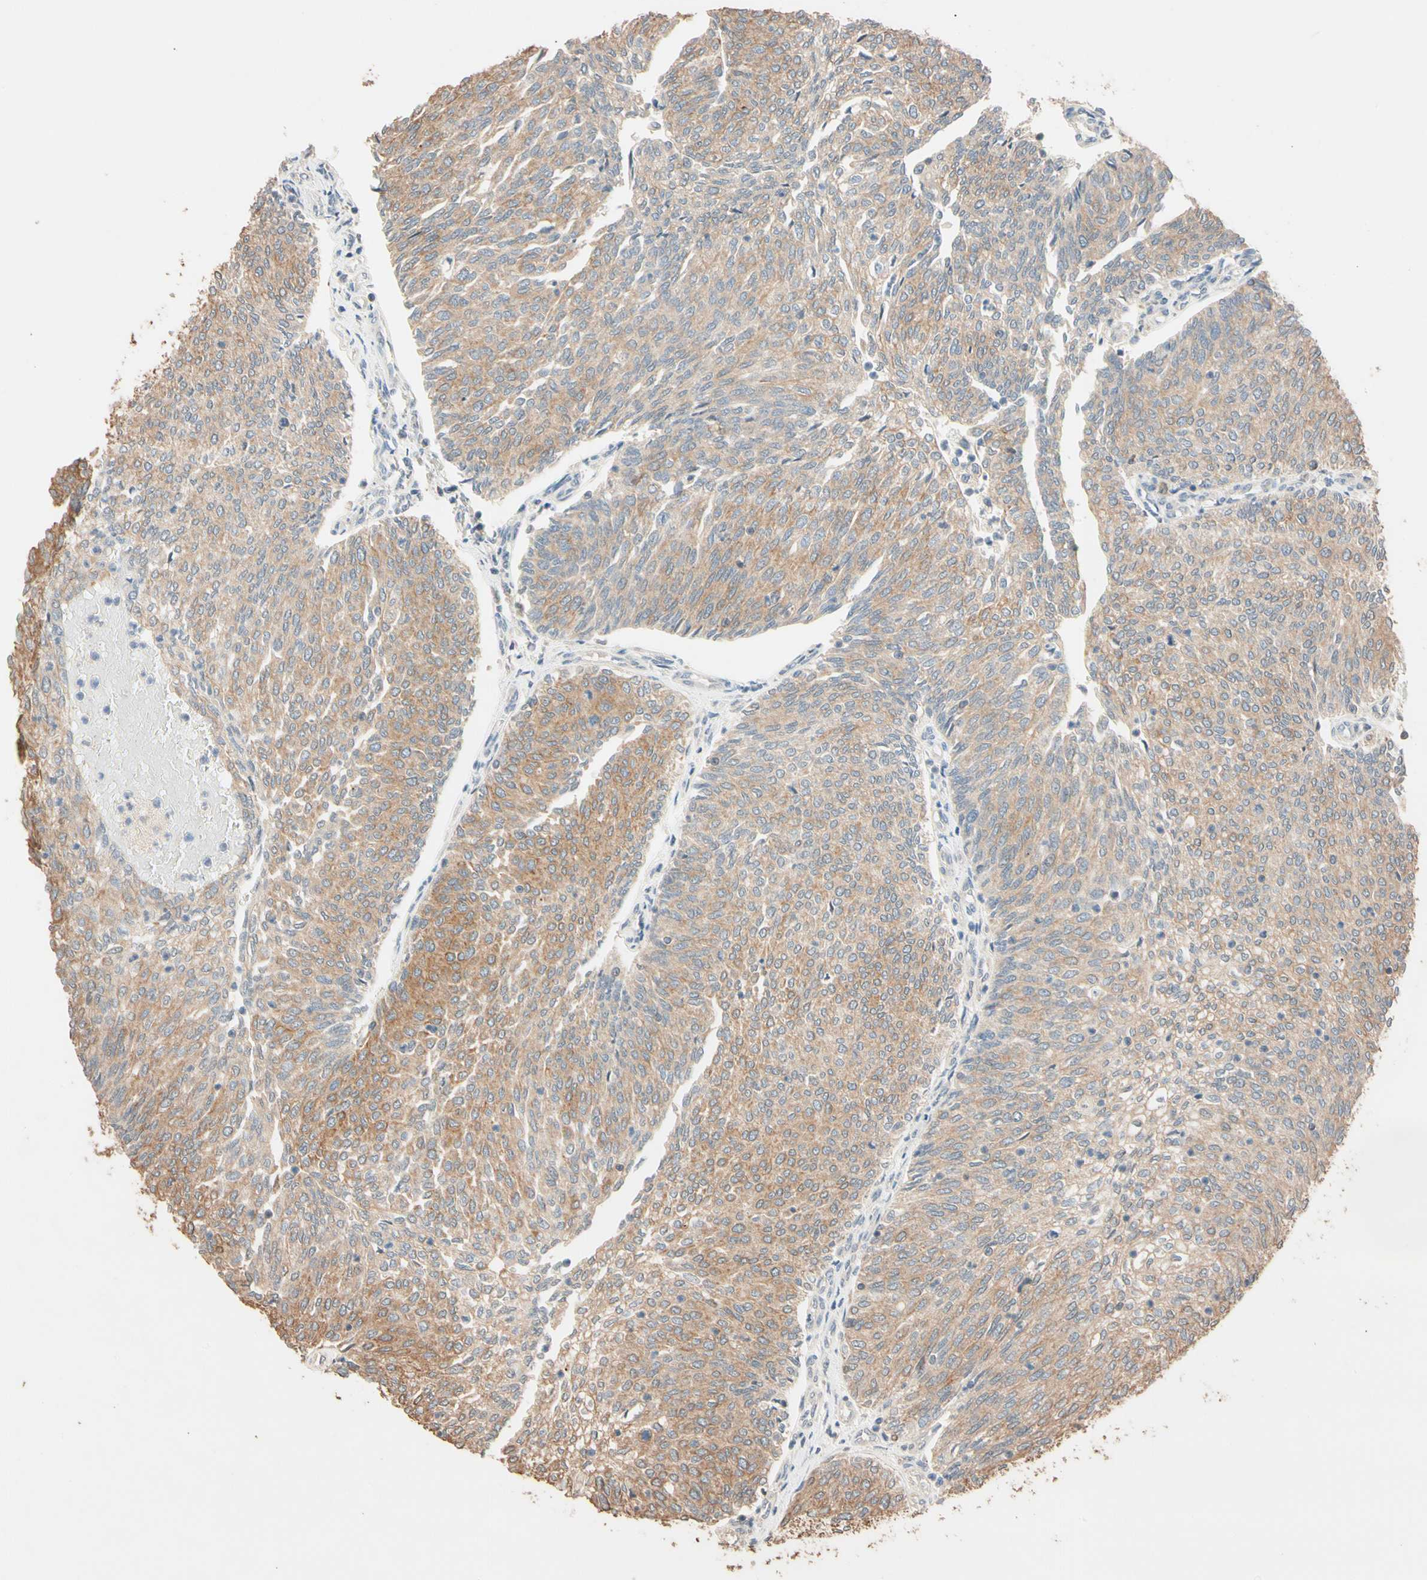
{"staining": {"intensity": "moderate", "quantity": ">75%", "location": "cytoplasmic/membranous"}, "tissue": "urothelial cancer", "cell_type": "Tumor cells", "image_type": "cancer", "snomed": [{"axis": "morphology", "description": "Urothelial carcinoma, Low grade"}, {"axis": "topography", "description": "Urinary bladder"}], "caption": "Moderate cytoplasmic/membranous protein expression is seen in approximately >75% of tumor cells in low-grade urothelial carcinoma.", "gene": "MAP3K7", "patient": {"sex": "female", "age": 79}}